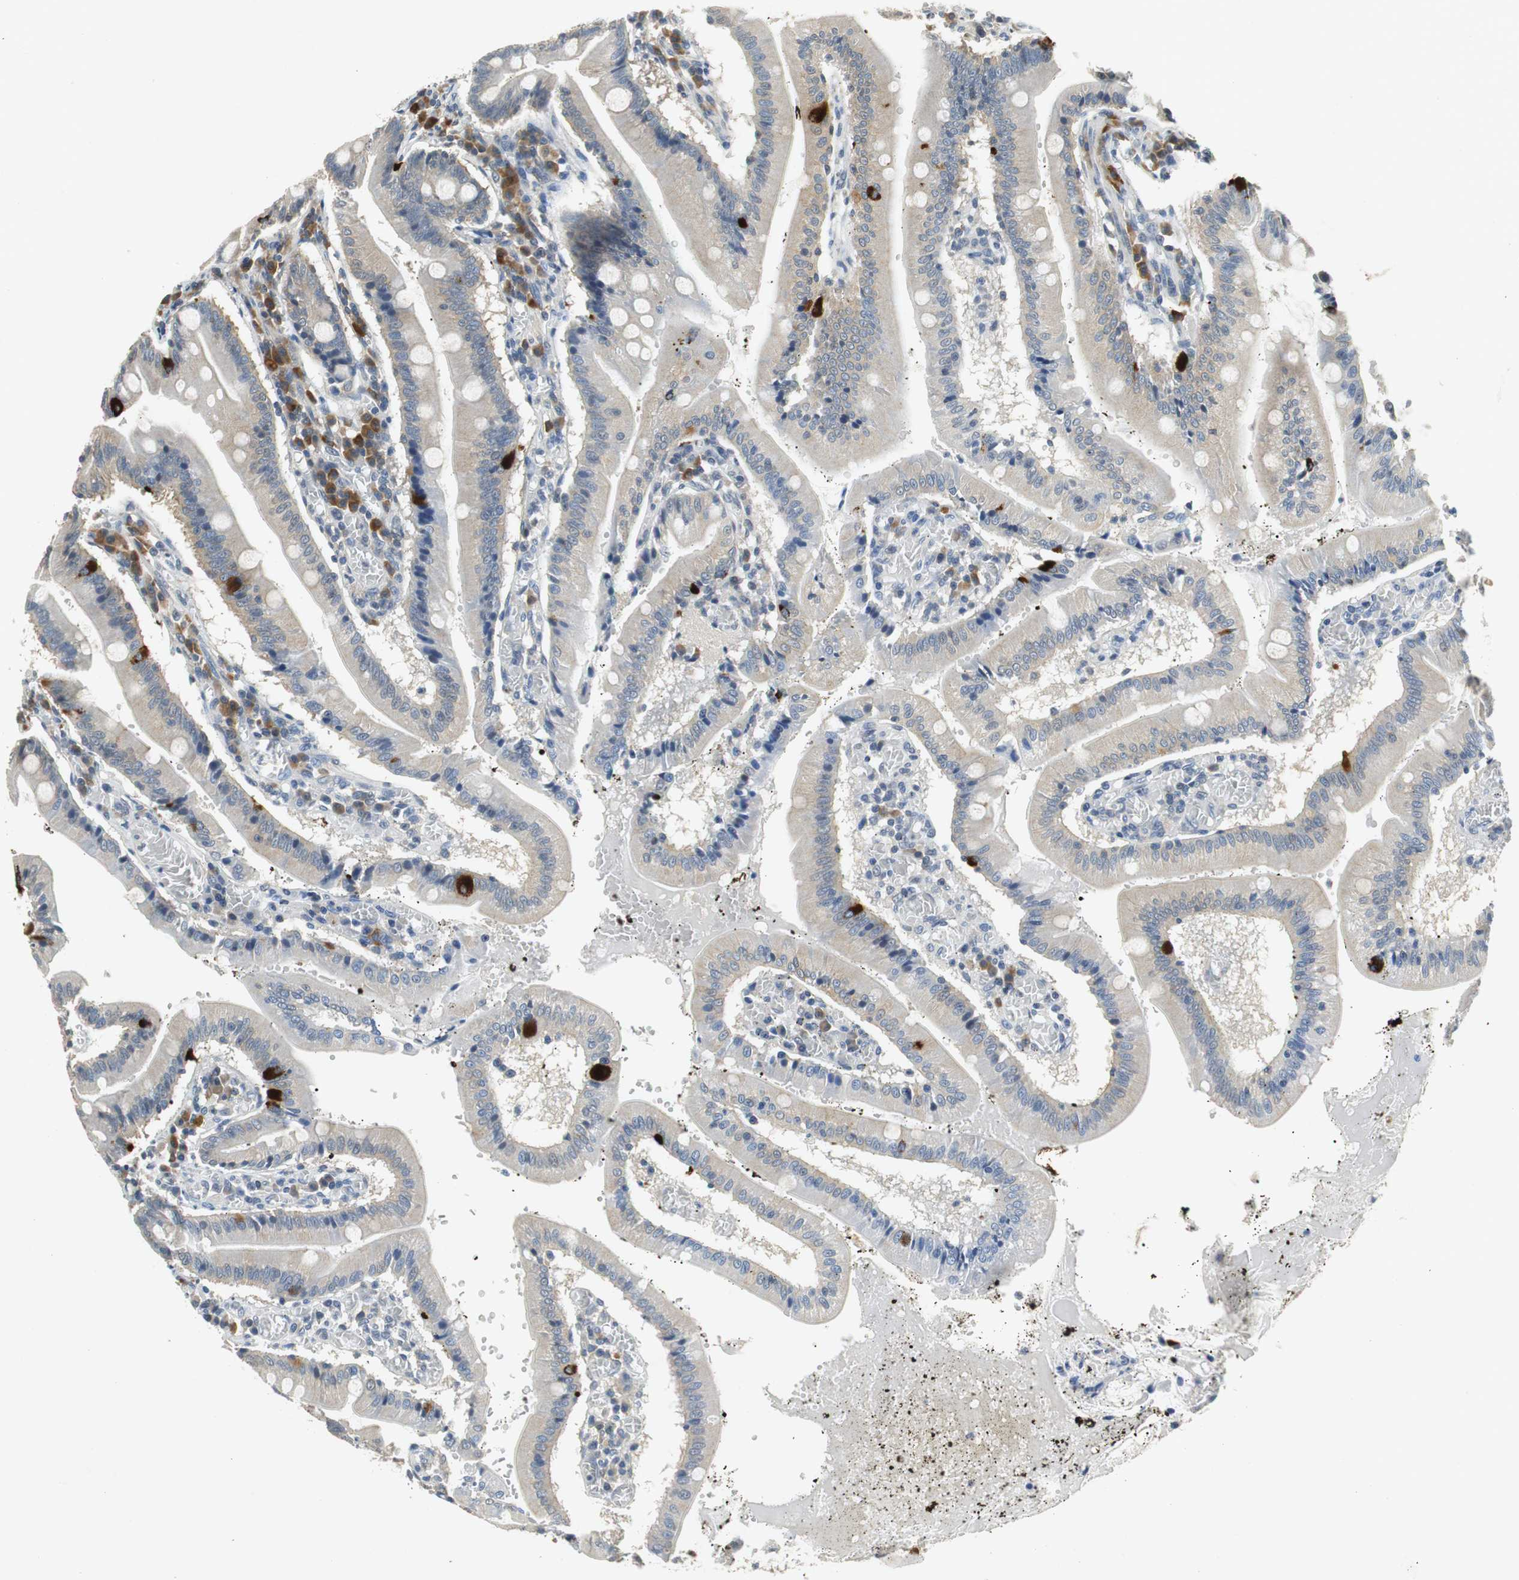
{"staining": {"intensity": "weak", "quantity": ">75%", "location": "cytoplasmic/membranous"}, "tissue": "small intestine", "cell_type": "Glandular cells", "image_type": "normal", "snomed": [{"axis": "morphology", "description": "Normal tissue, NOS"}, {"axis": "topography", "description": "Small intestine"}], "caption": "Immunohistochemistry (IHC) staining of benign small intestine, which demonstrates low levels of weak cytoplasmic/membranous positivity in approximately >75% of glandular cells indicating weak cytoplasmic/membranous protein expression. The staining was performed using DAB (brown) for protein detection and nuclei were counterstained in hematoxylin (blue).", "gene": "GLCCI1", "patient": {"sex": "male", "age": 71}}